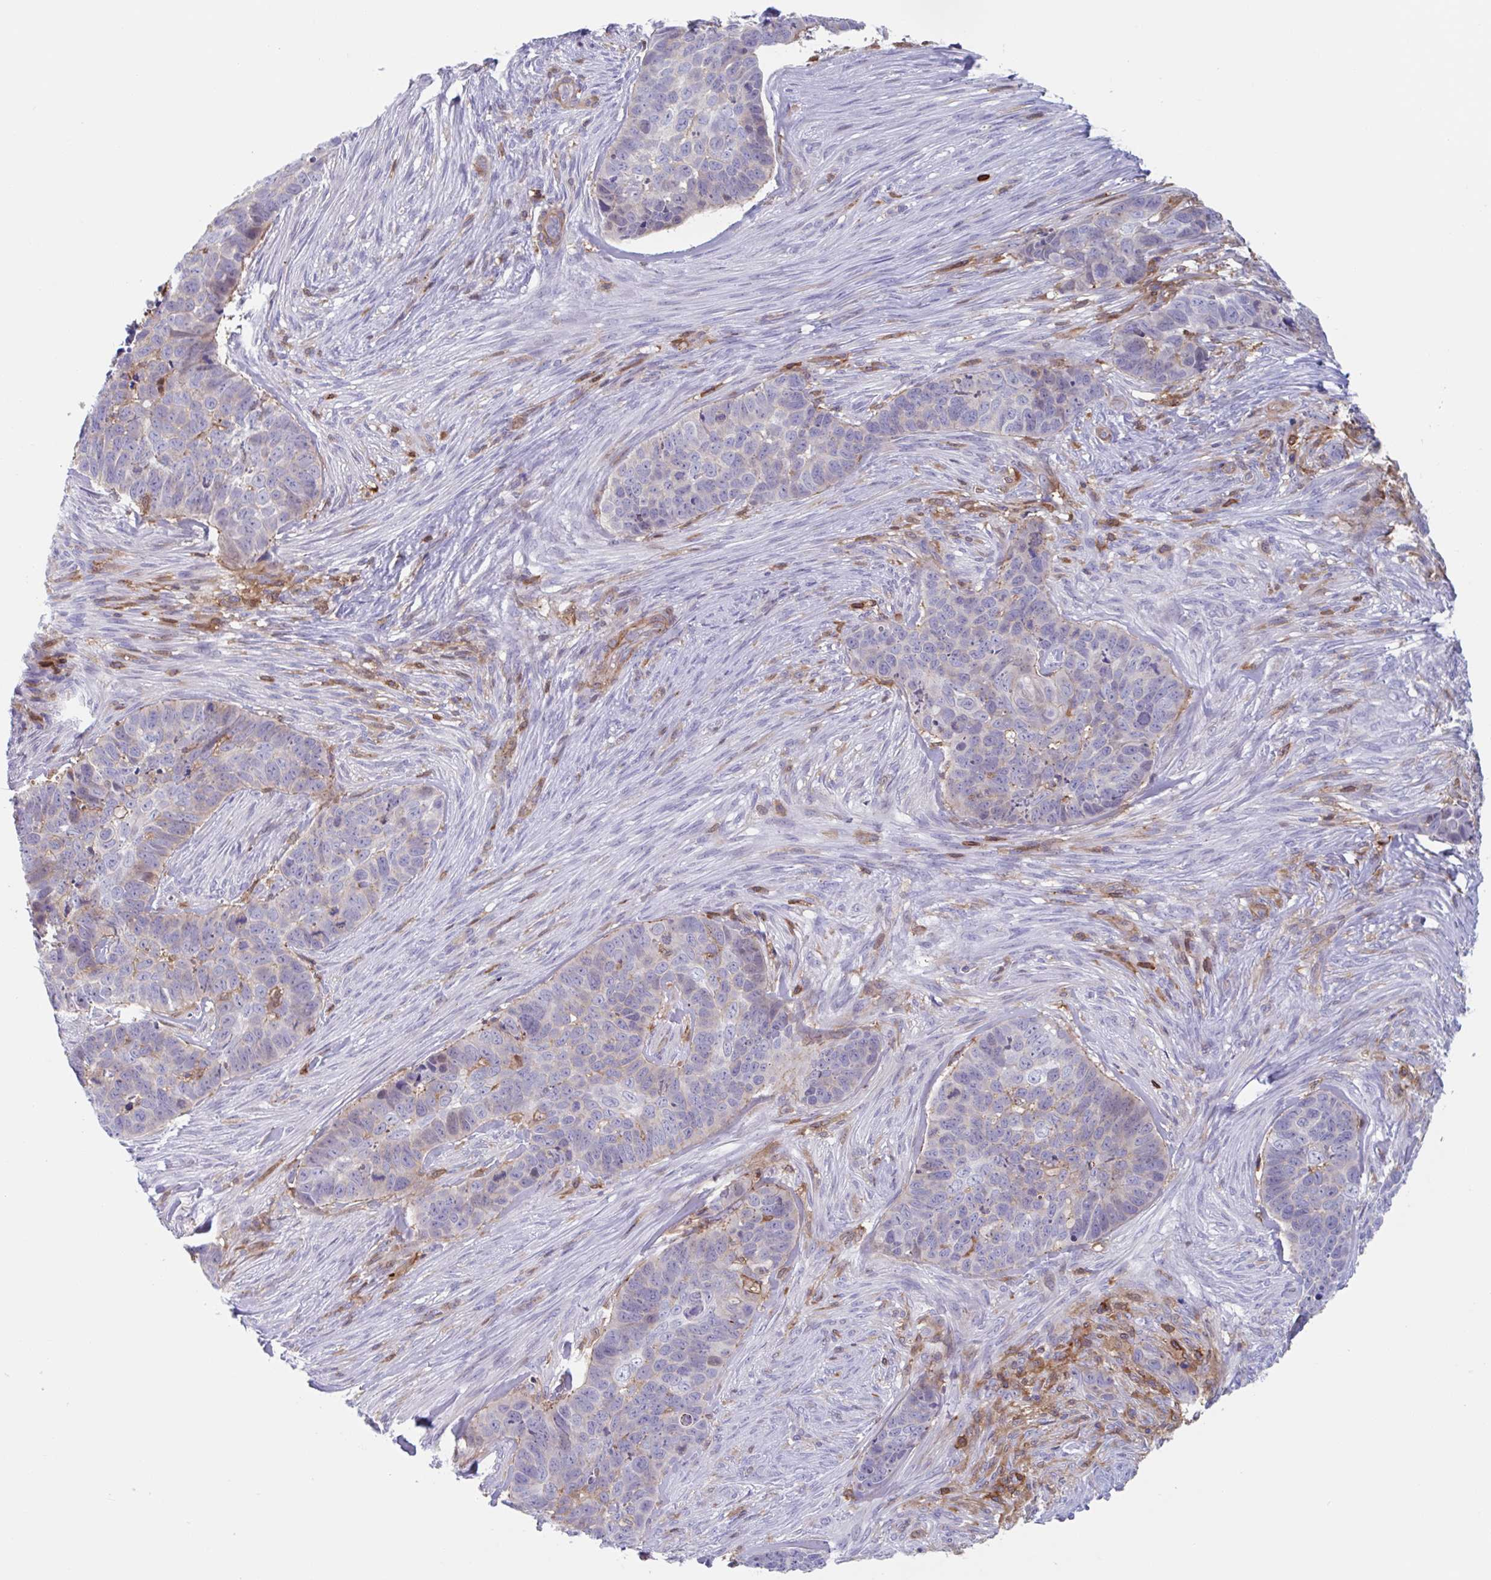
{"staining": {"intensity": "weak", "quantity": "<25%", "location": "cytoplasmic/membranous"}, "tissue": "skin cancer", "cell_type": "Tumor cells", "image_type": "cancer", "snomed": [{"axis": "morphology", "description": "Basal cell carcinoma"}, {"axis": "topography", "description": "Skin"}], "caption": "A high-resolution histopathology image shows immunohistochemistry (IHC) staining of basal cell carcinoma (skin), which demonstrates no significant expression in tumor cells. (Immunohistochemistry, brightfield microscopy, high magnification).", "gene": "EFHD1", "patient": {"sex": "female", "age": 82}}